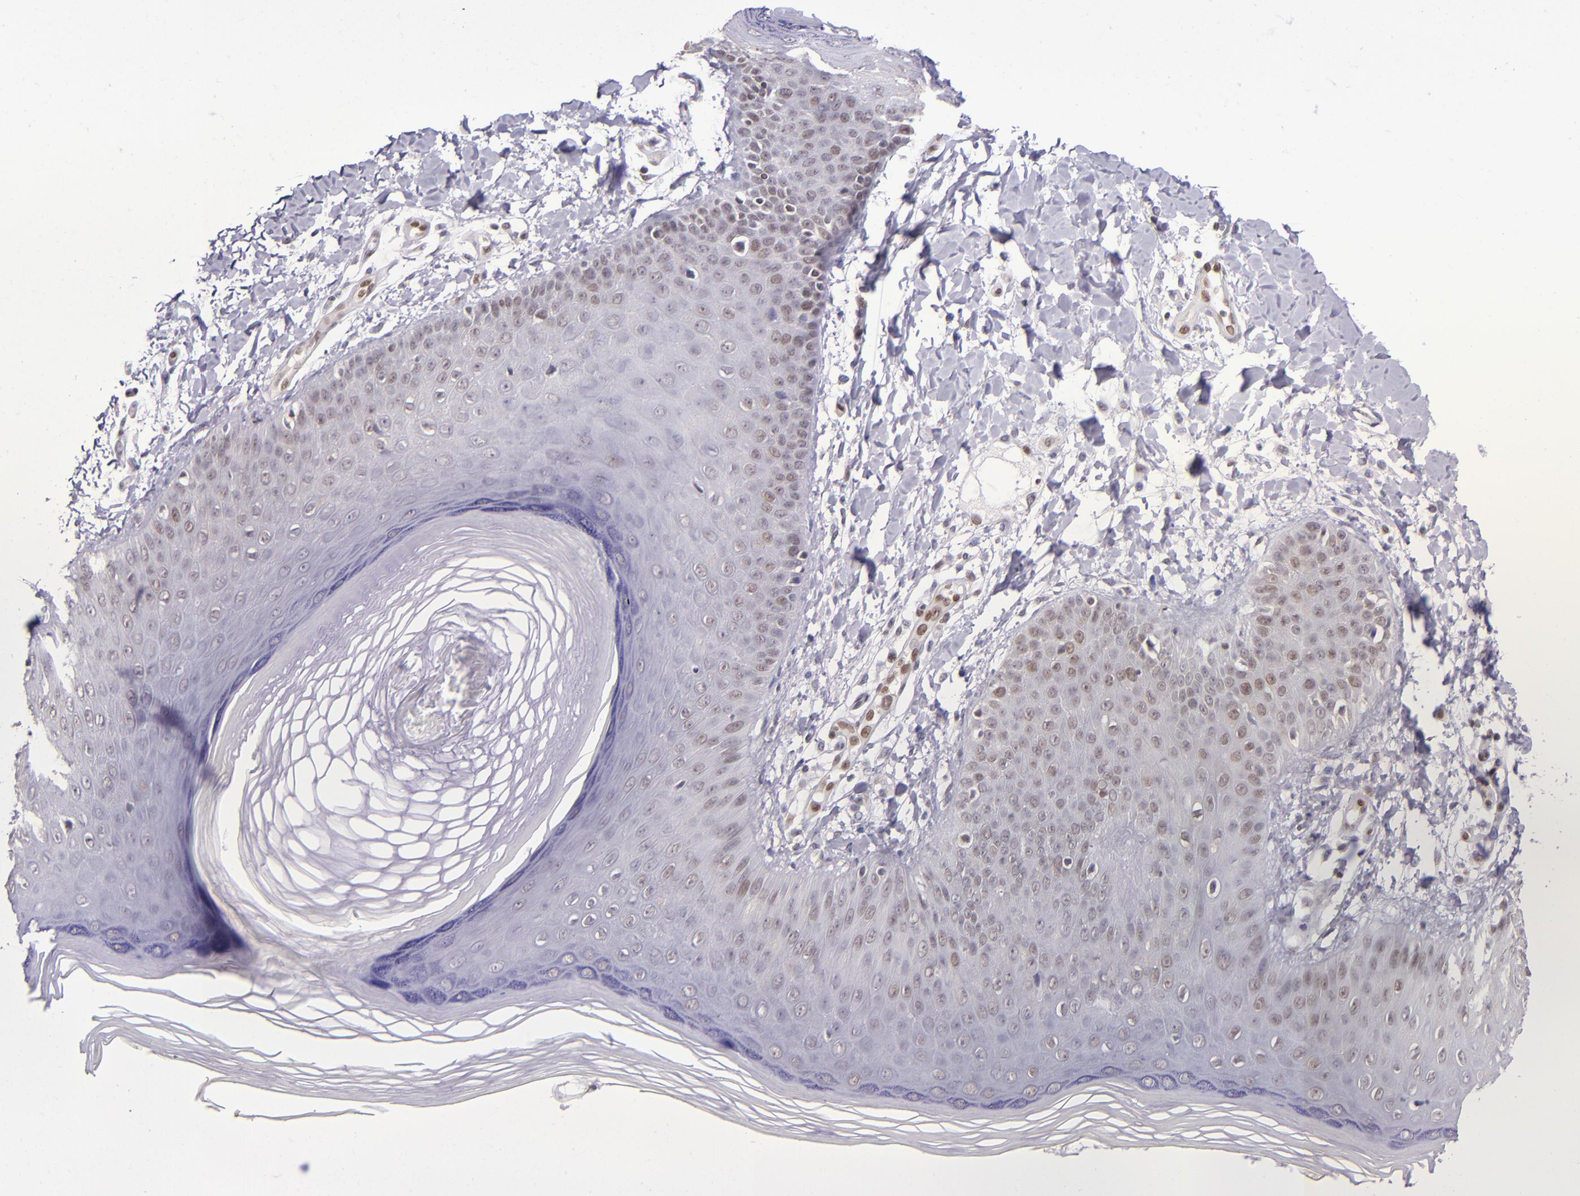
{"staining": {"intensity": "strong", "quantity": ">75%", "location": "cytoplasmic/membranous,nuclear"}, "tissue": "skin", "cell_type": "Epidermal cells", "image_type": "normal", "snomed": [{"axis": "morphology", "description": "Normal tissue, NOS"}, {"axis": "morphology", "description": "Inflammation, NOS"}, {"axis": "topography", "description": "Soft tissue"}, {"axis": "topography", "description": "Anal"}], "caption": "DAB immunohistochemical staining of normal skin reveals strong cytoplasmic/membranous,nuclear protein positivity in about >75% of epidermal cells. (Brightfield microscopy of DAB IHC at high magnification).", "gene": "MGMT", "patient": {"sex": "female", "age": 15}}